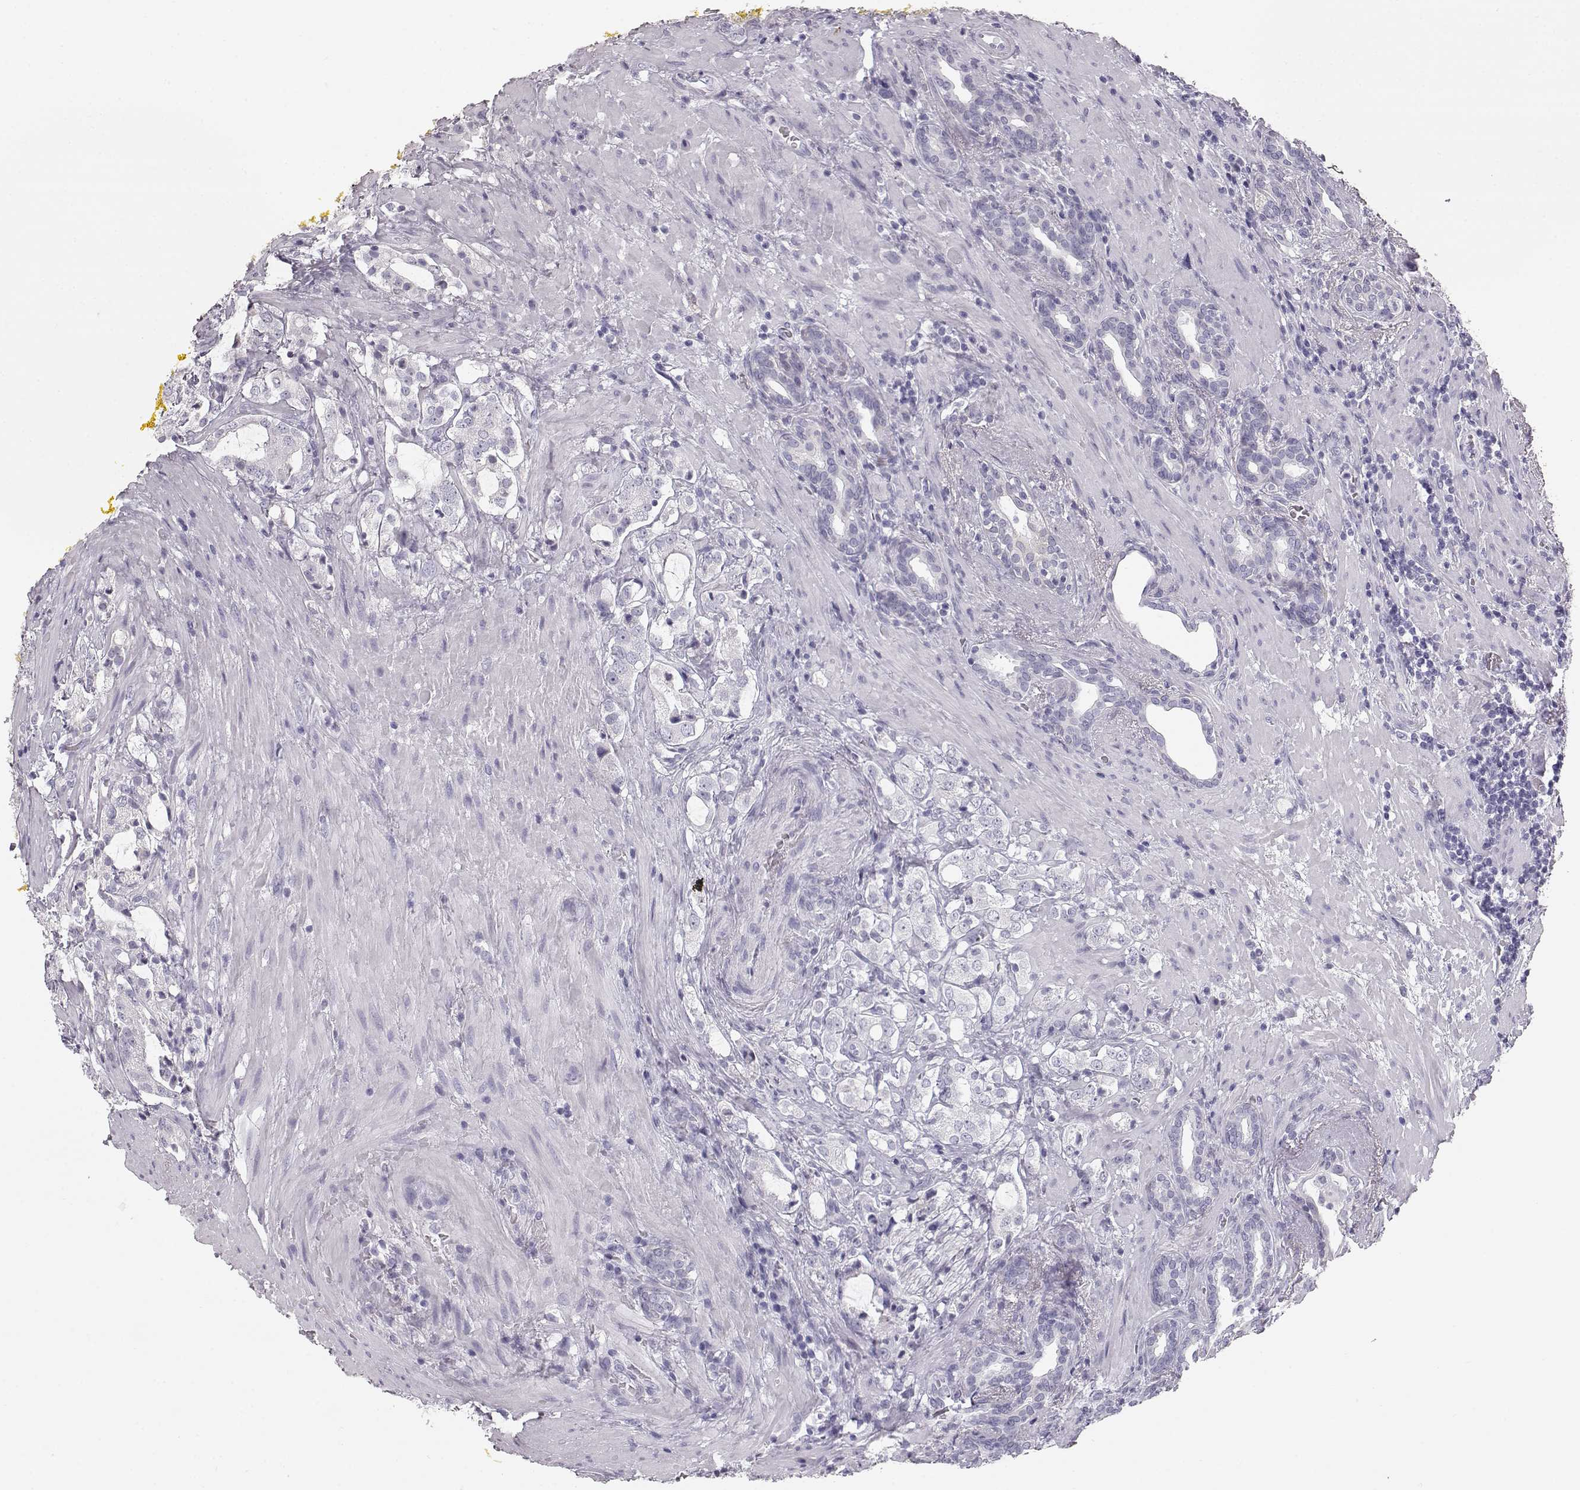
{"staining": {"intensity": "negative", "quantity": "none", "location": "none"}, "tissue": "prostate cancer", "cell_type": "Tumor cells", "image_type": "cancer", "snomed": [{"axis": "morphology", "description": "Adenocarcinoma, NOS"}, {"axis": "topography", "description": "Prostate"}], "caption": "Tumor cells are negative for brown protein staining in prostate cancer (adenocarcinoma).", "gene": "KRT33A", "patient": {"sex": "male", "age": 66}}